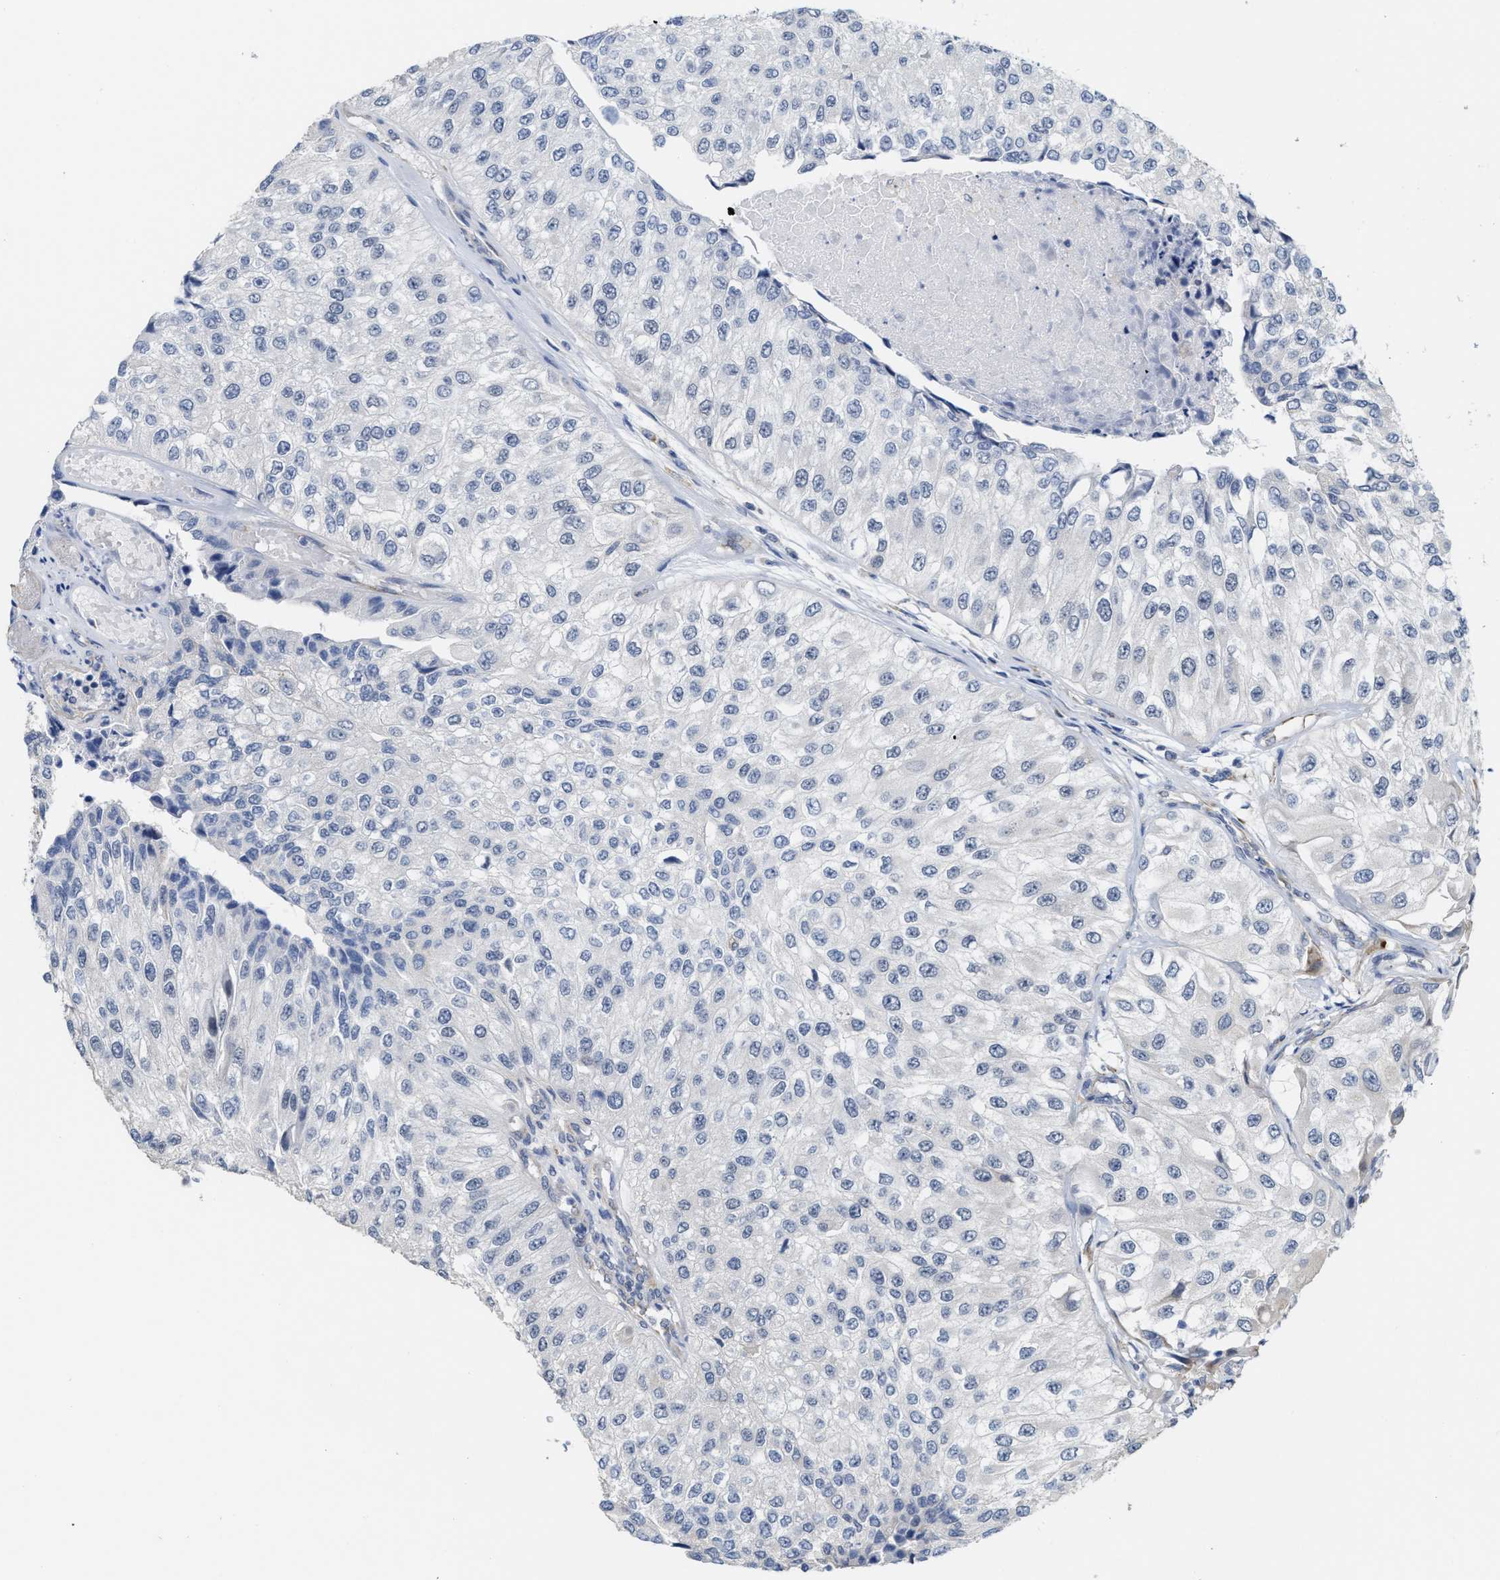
{"staining": {"intensity": "negative", "quantity": "none", "location": "none"}, "tissue": "urothelial cancer", "cell_type": "Tumor cells", "image_type": "cancer", "snomed": [{"axis": "morphology", "description": "Urothelial carcinoma, High grade"}, {"axis": "topography", "description": "Kidney"}, {"axis": "topography", "description": "Urinary bladder"}], "caption": "Protein analysis of urothelial carcinoma (high-grade) shows no significant positivity in tumor cells. (Stains: DAB immunohistochemistry with hematoxylin counter stain, Microscopy: brightfield microscopy at high magnification).", "gene": "RYR2", "patient": {"sex": "male", "age": 77}}